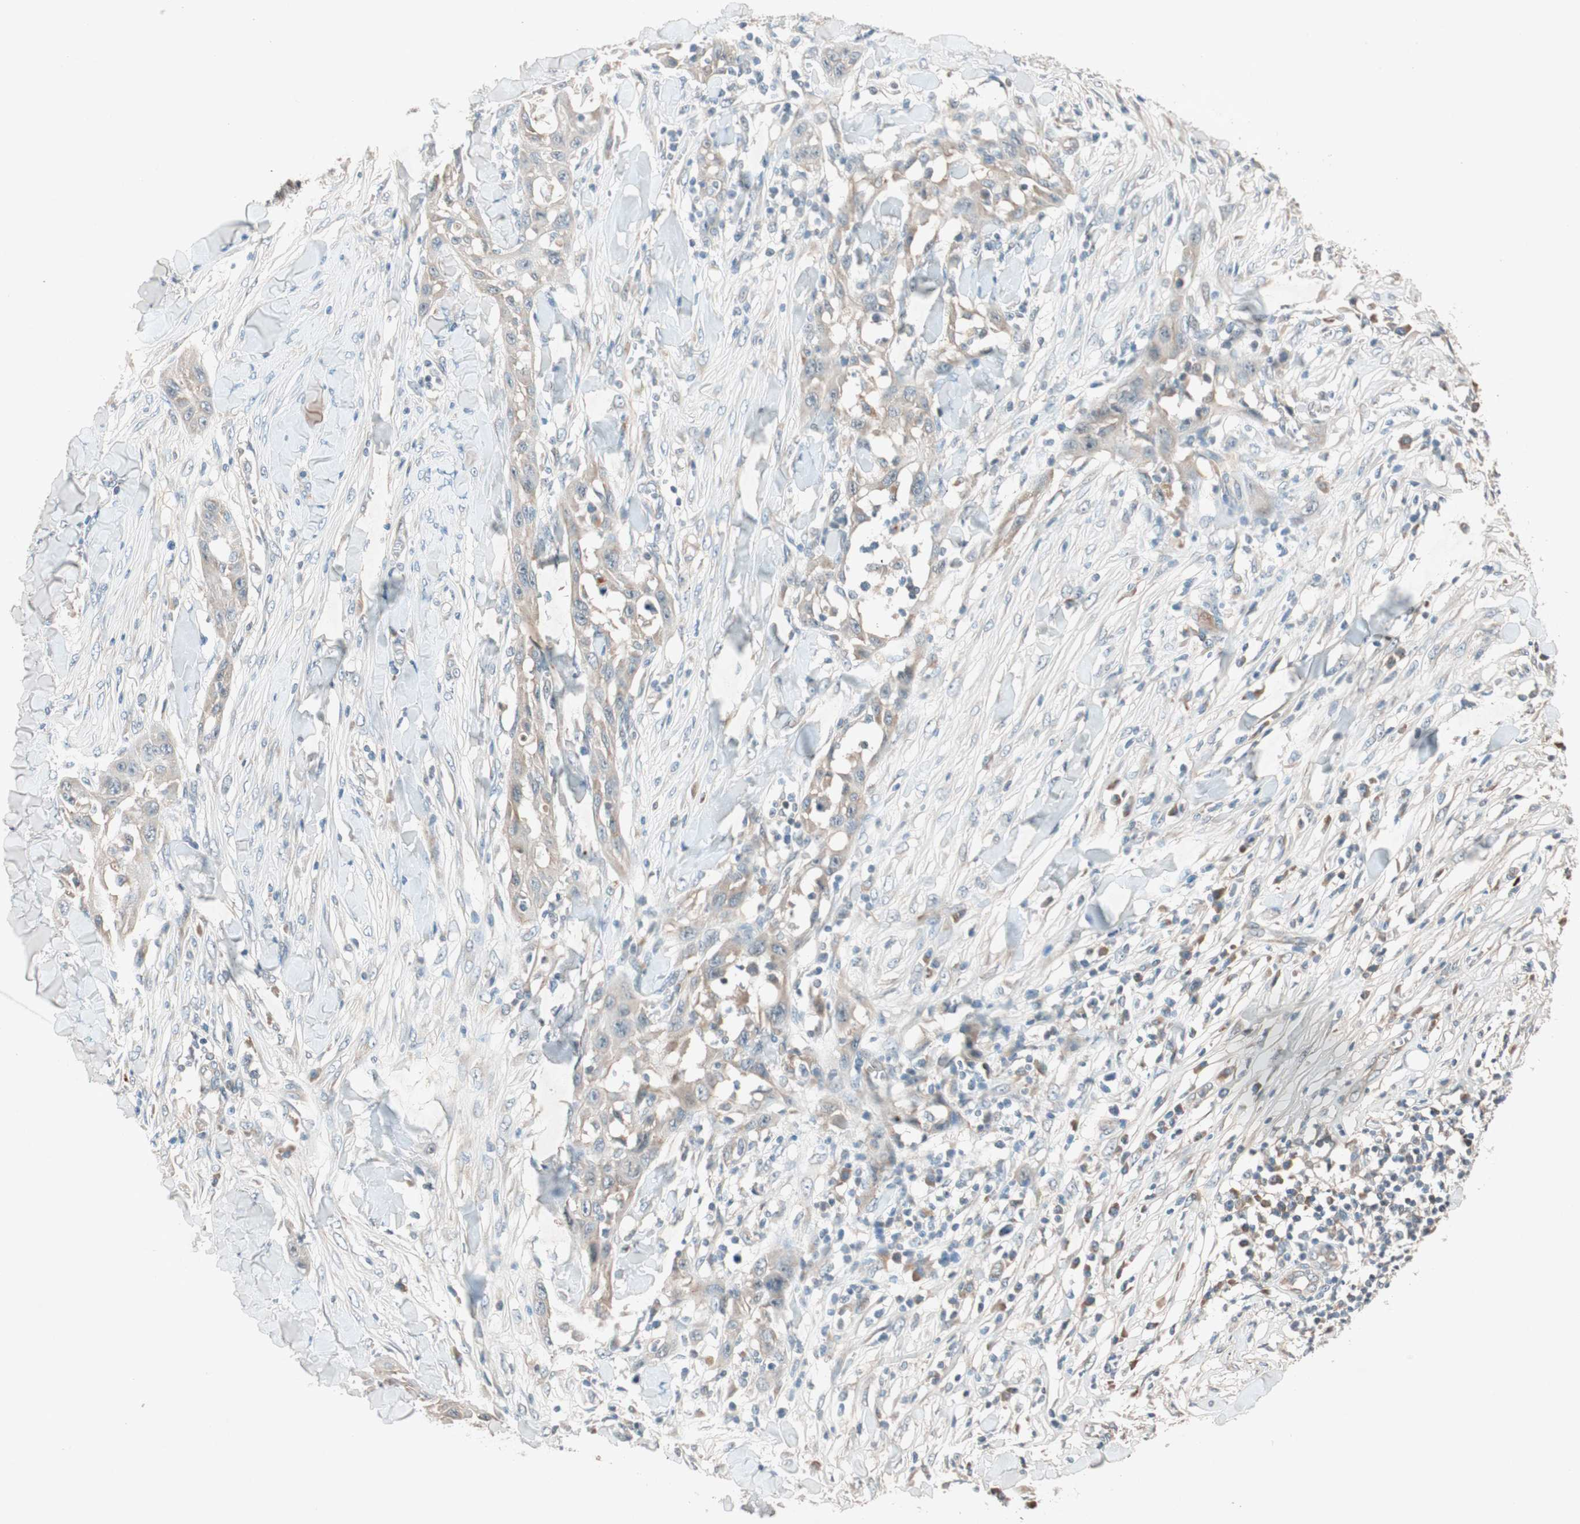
{"staining": {"intensity": "weak", "quantity": "25%-75%", "location": "cytoplasmic/membranous"}, "tissue": "skin cancer", "cell_type": "Tumor cells", "image_type": "cancer", "snomed": [{"axis": "morphology", "description": "Squamous cell carcinoma, NOS"}, {"axis": "topography", "description": "Skin"}], "caption": "The image shows staining of skin squamous cell carcinoma, revealing weak cytoplasmic/membranous protein positivity (brown color) within tumor cells.", "gene": "EPHA6", "patient": {"sex": "male", "age": 24}}